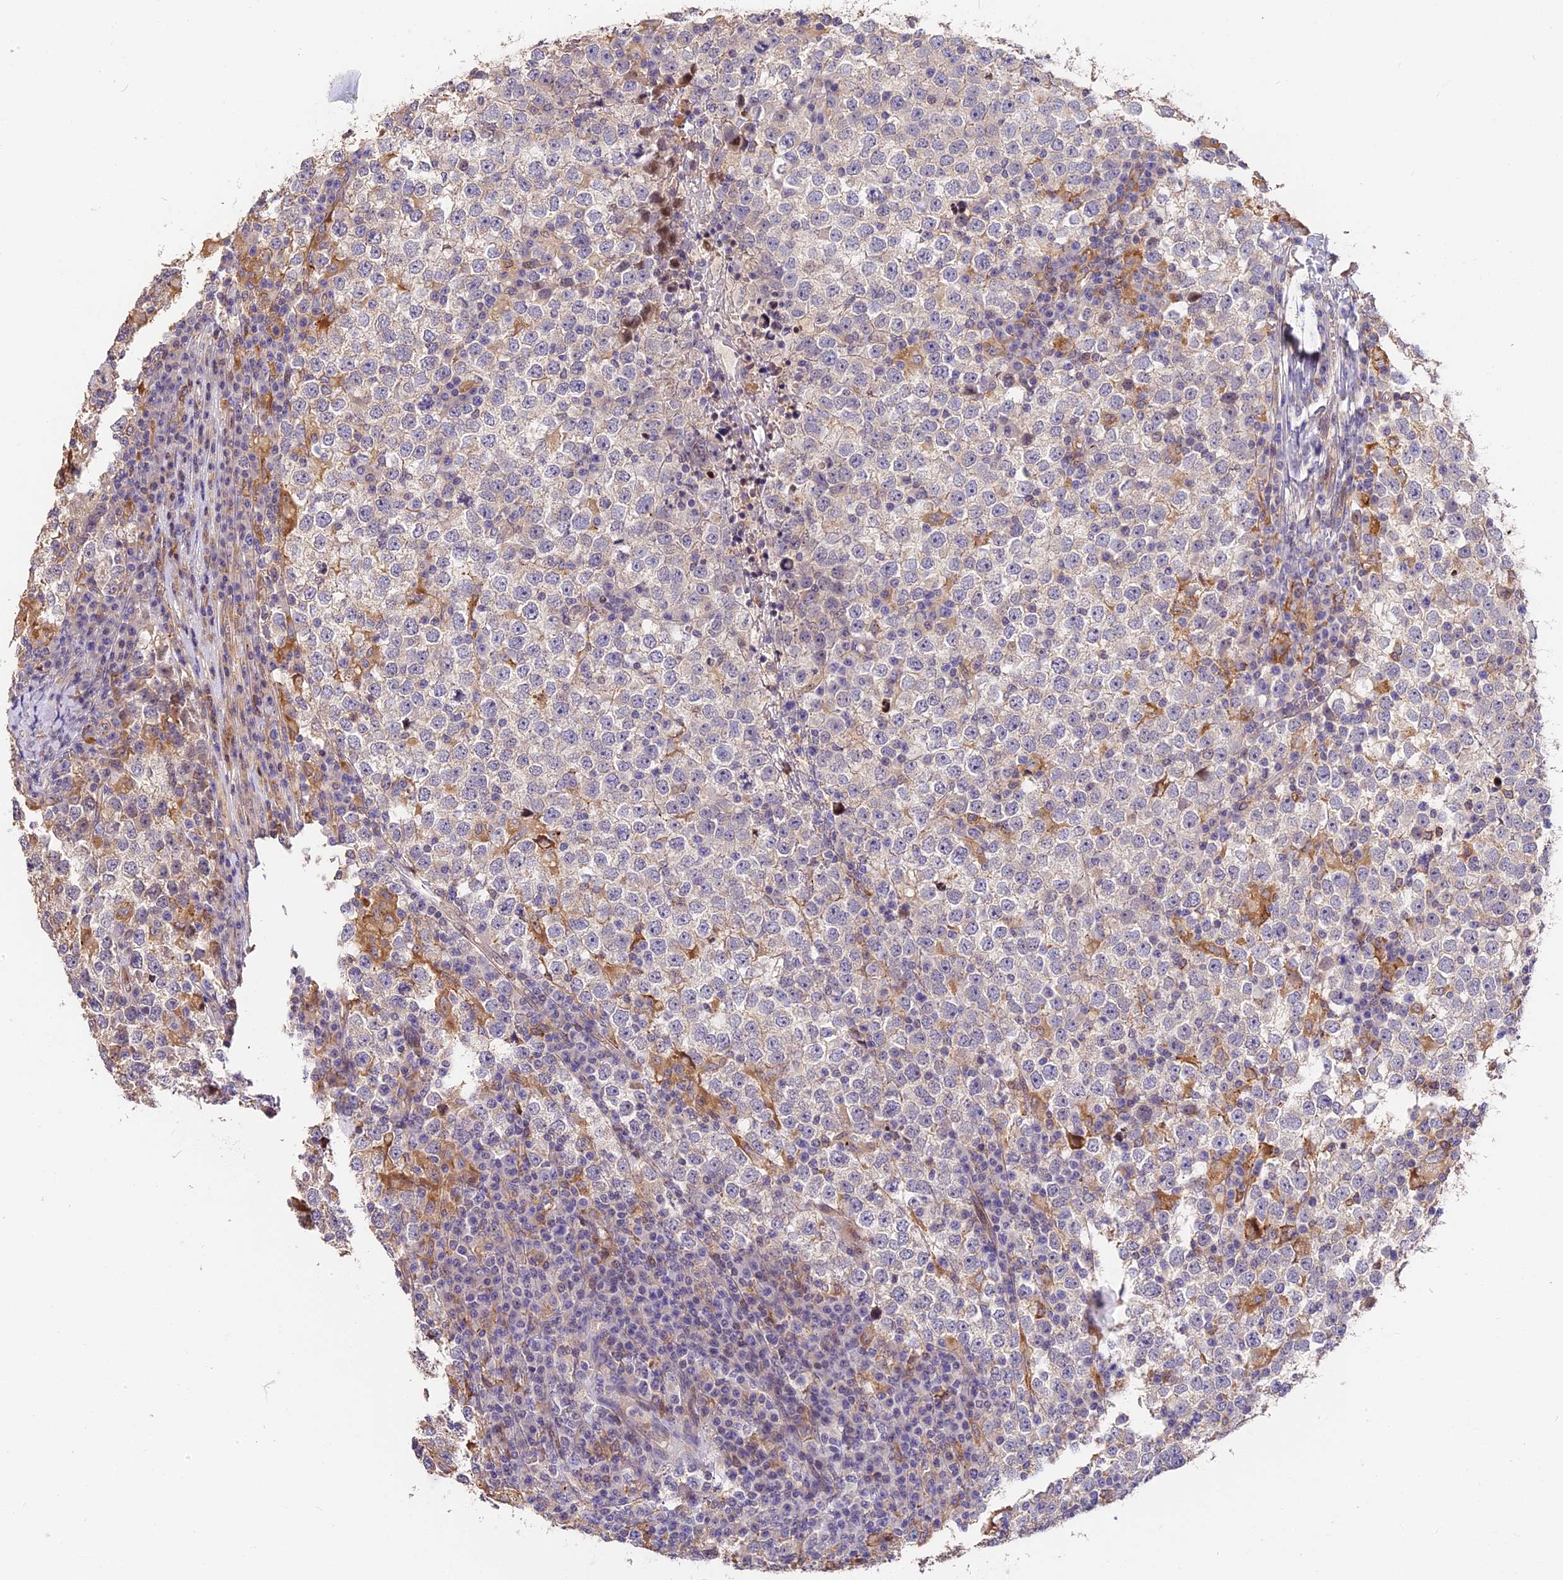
{"staining": {"intensity": "negative", "quantity": "none", "location": "none"}, "tissue": "testis cancer", "cell_type": "Tumor cells", "image_type": "cancer", "snomed": [{"axis": "morphology", "description": "Seminoma, NOS"}, {"axis": "topography", "description": "Testis"}], "caption": "Immunohistochemistry micrograph of neoplastic tissue: human testis cancer stained with DAB (3,3'-diaminobenzidine) displays no significant protein expression in tumor cells.", "gene": "ARHGAP17", "patient": {"sex": "male", "age": 65}}